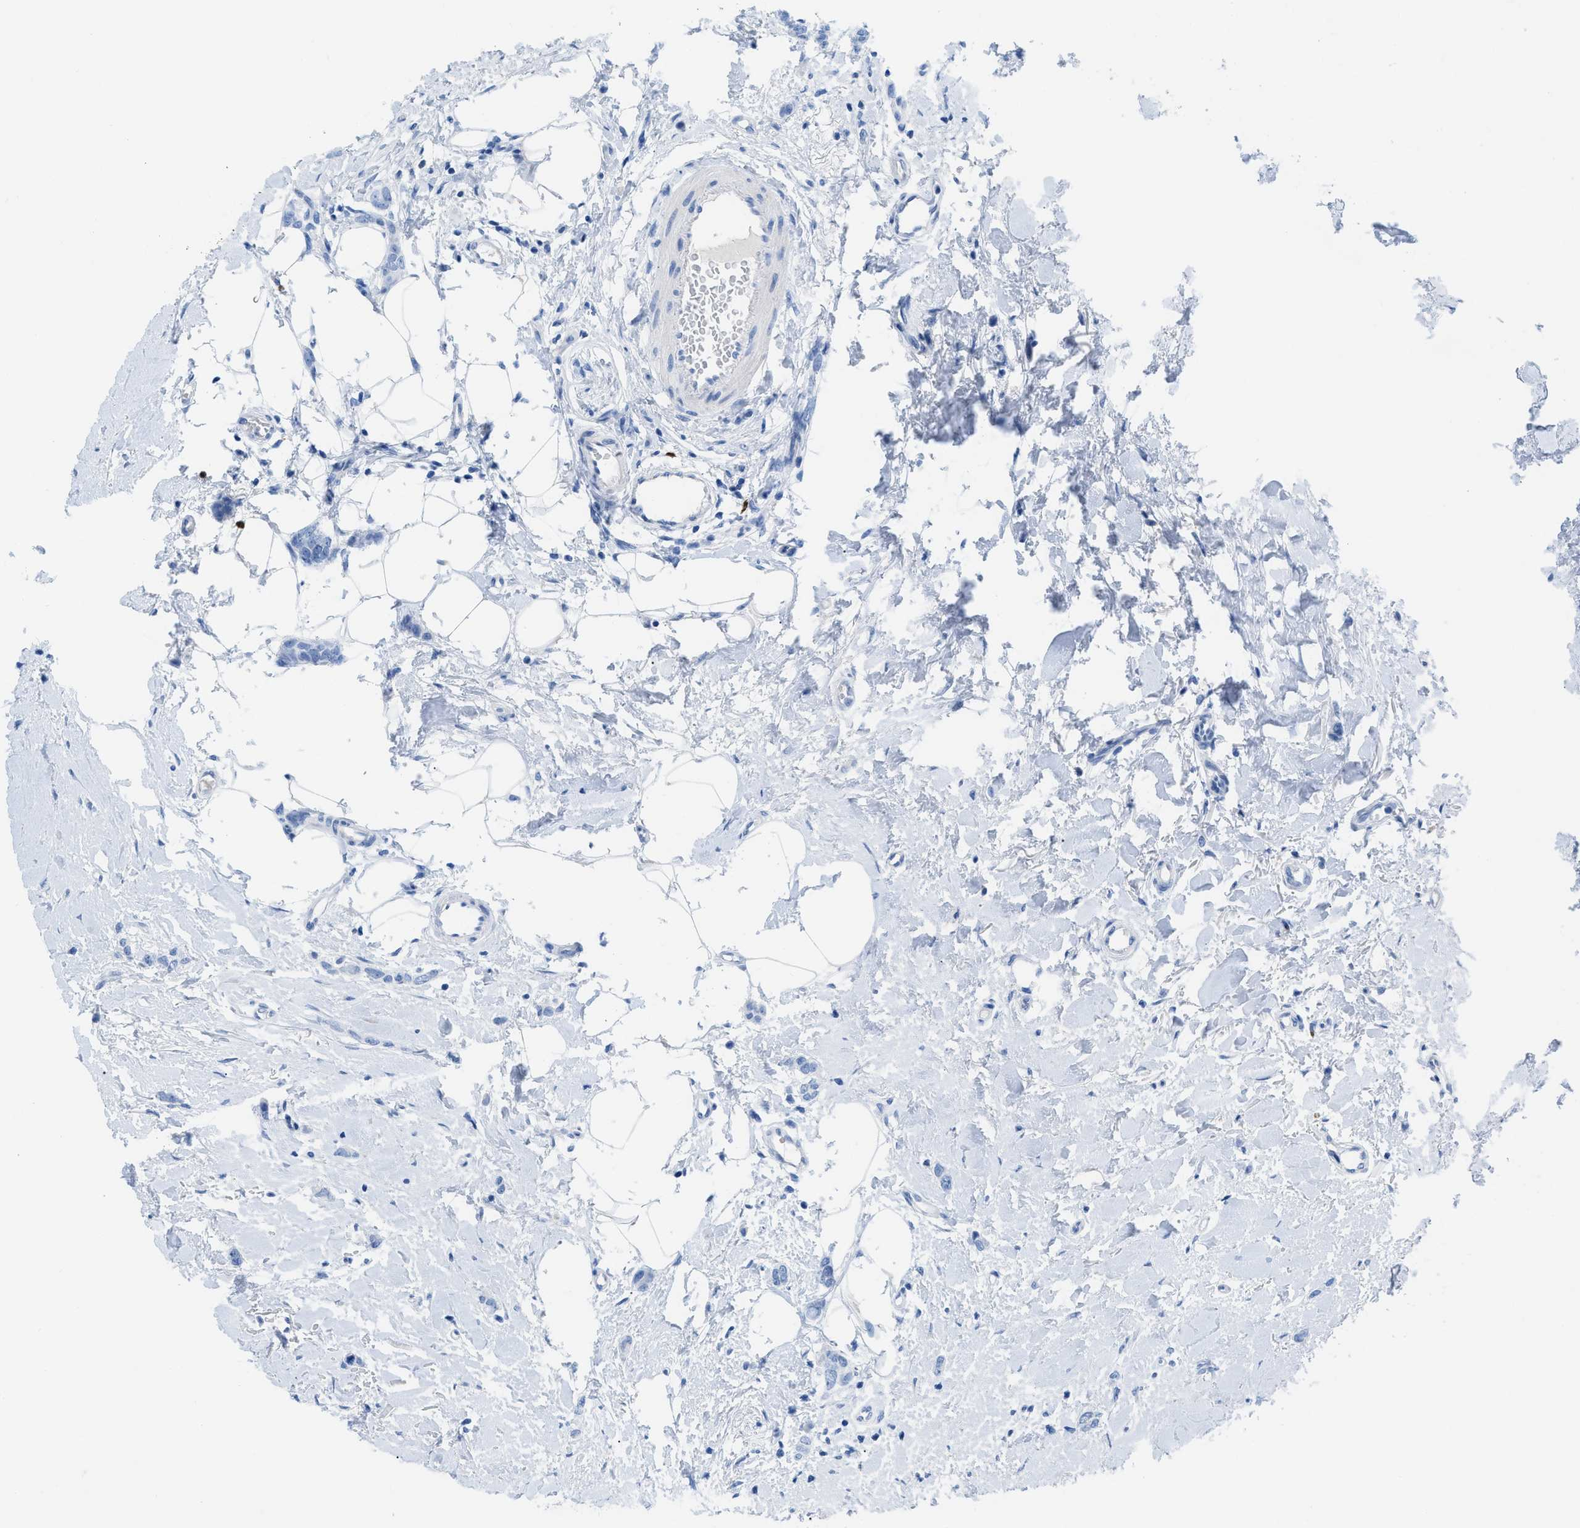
{"staining": {"intensity": "negative", "quantity": "none", "location": "none"}, "tissue": "breast cancer", "cell_type": "Tumor cells", "image_type": "cancer", "snomed": [{"axis": "morphology", "description": "Lobular carcinoma"}, {"axis": "topography", "description": "Skin"}, {"axis": "topography", "description": "Breast"}], "caption": "This is a photomicrograph of immunohistochemistry staining of lobular carcinoma (breast), which shows no staining in tumor cells.", "gene": "TCL1A", "patient": {"sex": "female", "age": 46}}